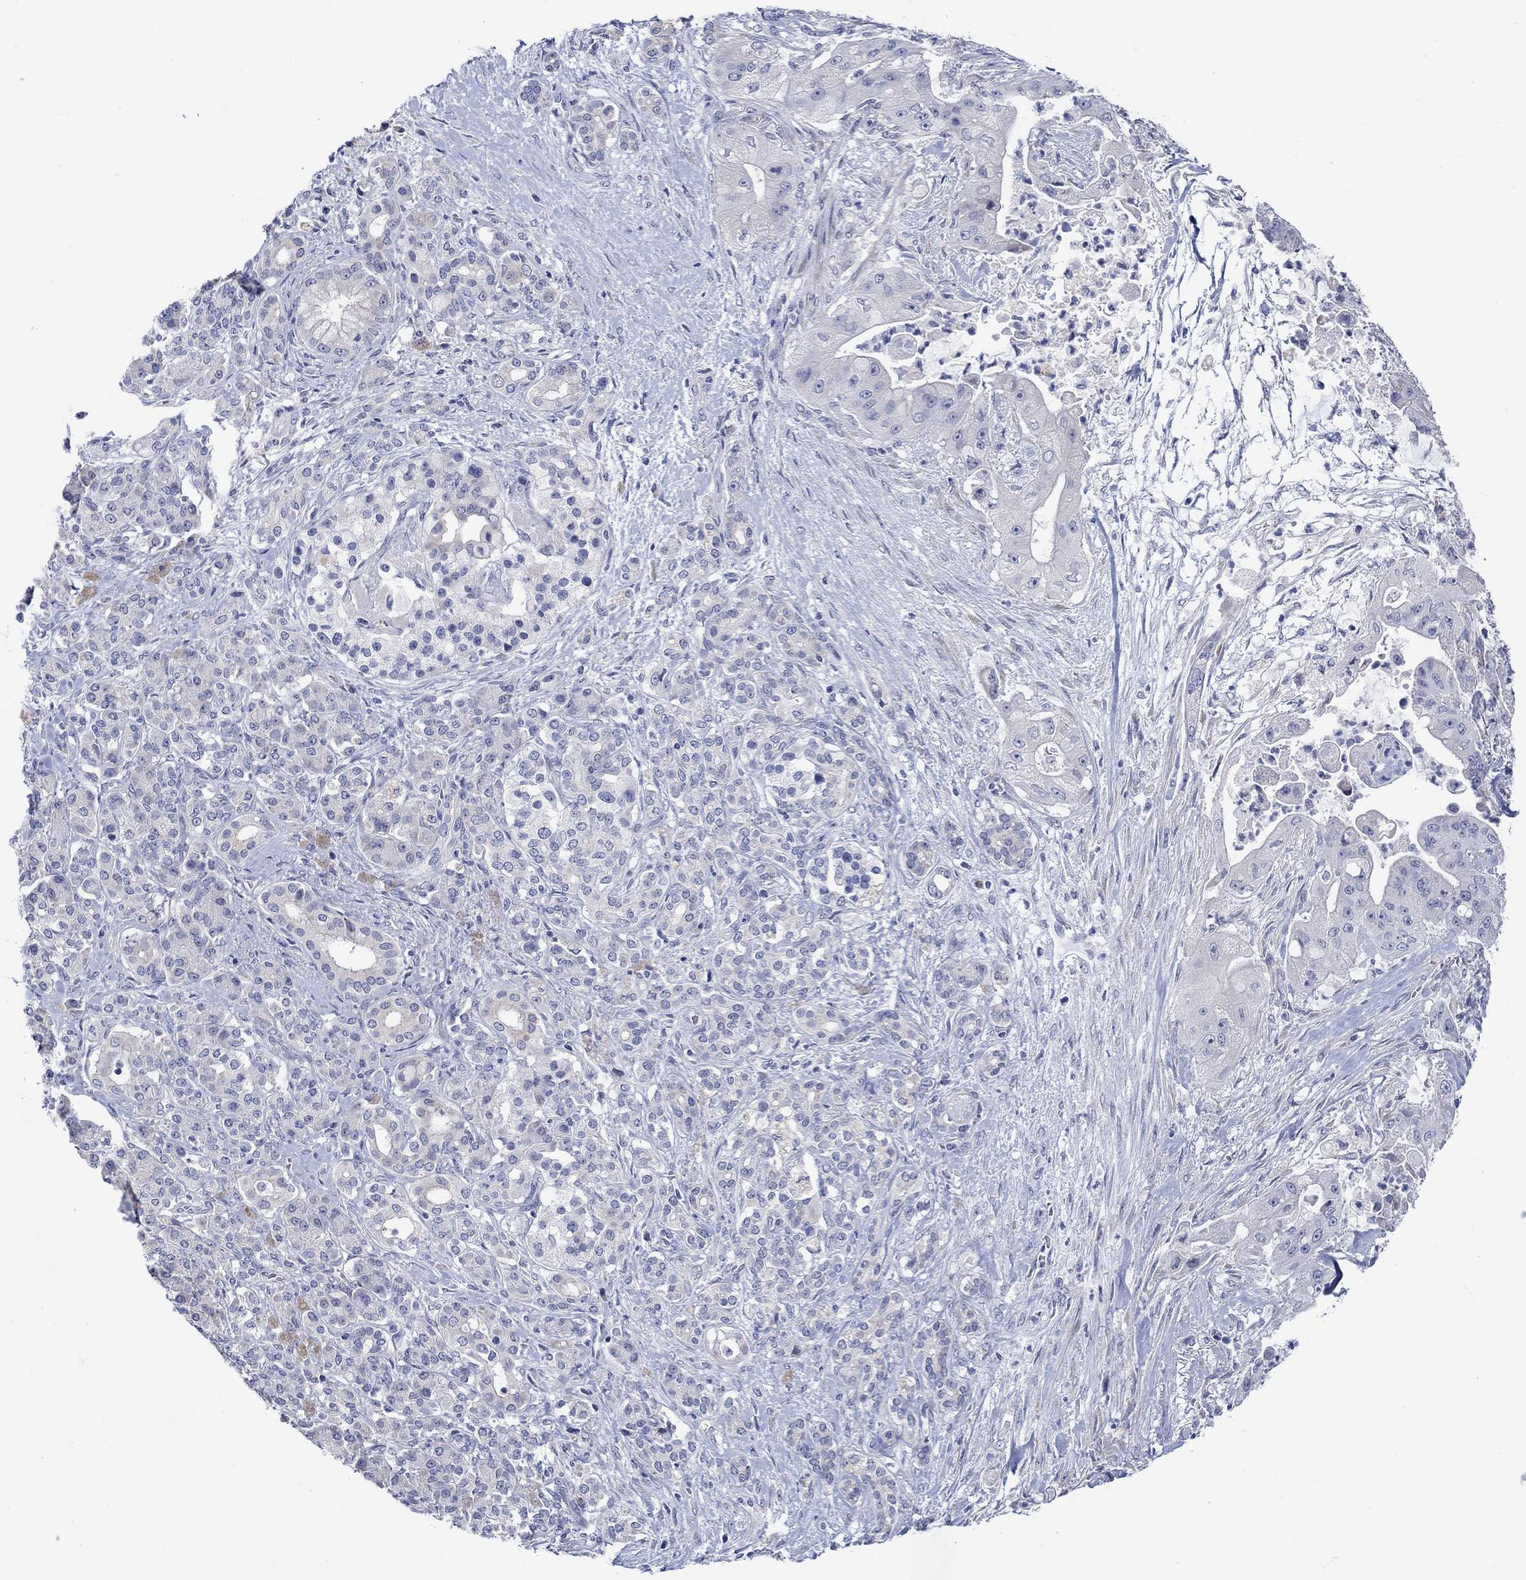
{"staining": {"intensity": "negative", "quantity": "none", "location": "none"}, "tissue": "pancreatic cancer", "cell_type": "Tumor cells", "image_type": "cancer", "snomed": [{"axis": "morphology", "description": "Normal tissue, NOS"}, {"axis": "morphology", "description": "Inflammation, NOS"}, {"axis": "morphology", "description": "Adenocarcinoma, NOS"}, {"axis": "topography", "description": "Pancreas"}], "caption": "Tumor cells show no significant expression in pancreatic cancer (adenocarcinoma).", "gene": "KRT222", "patient": {"sex": "male", "age": 57}}